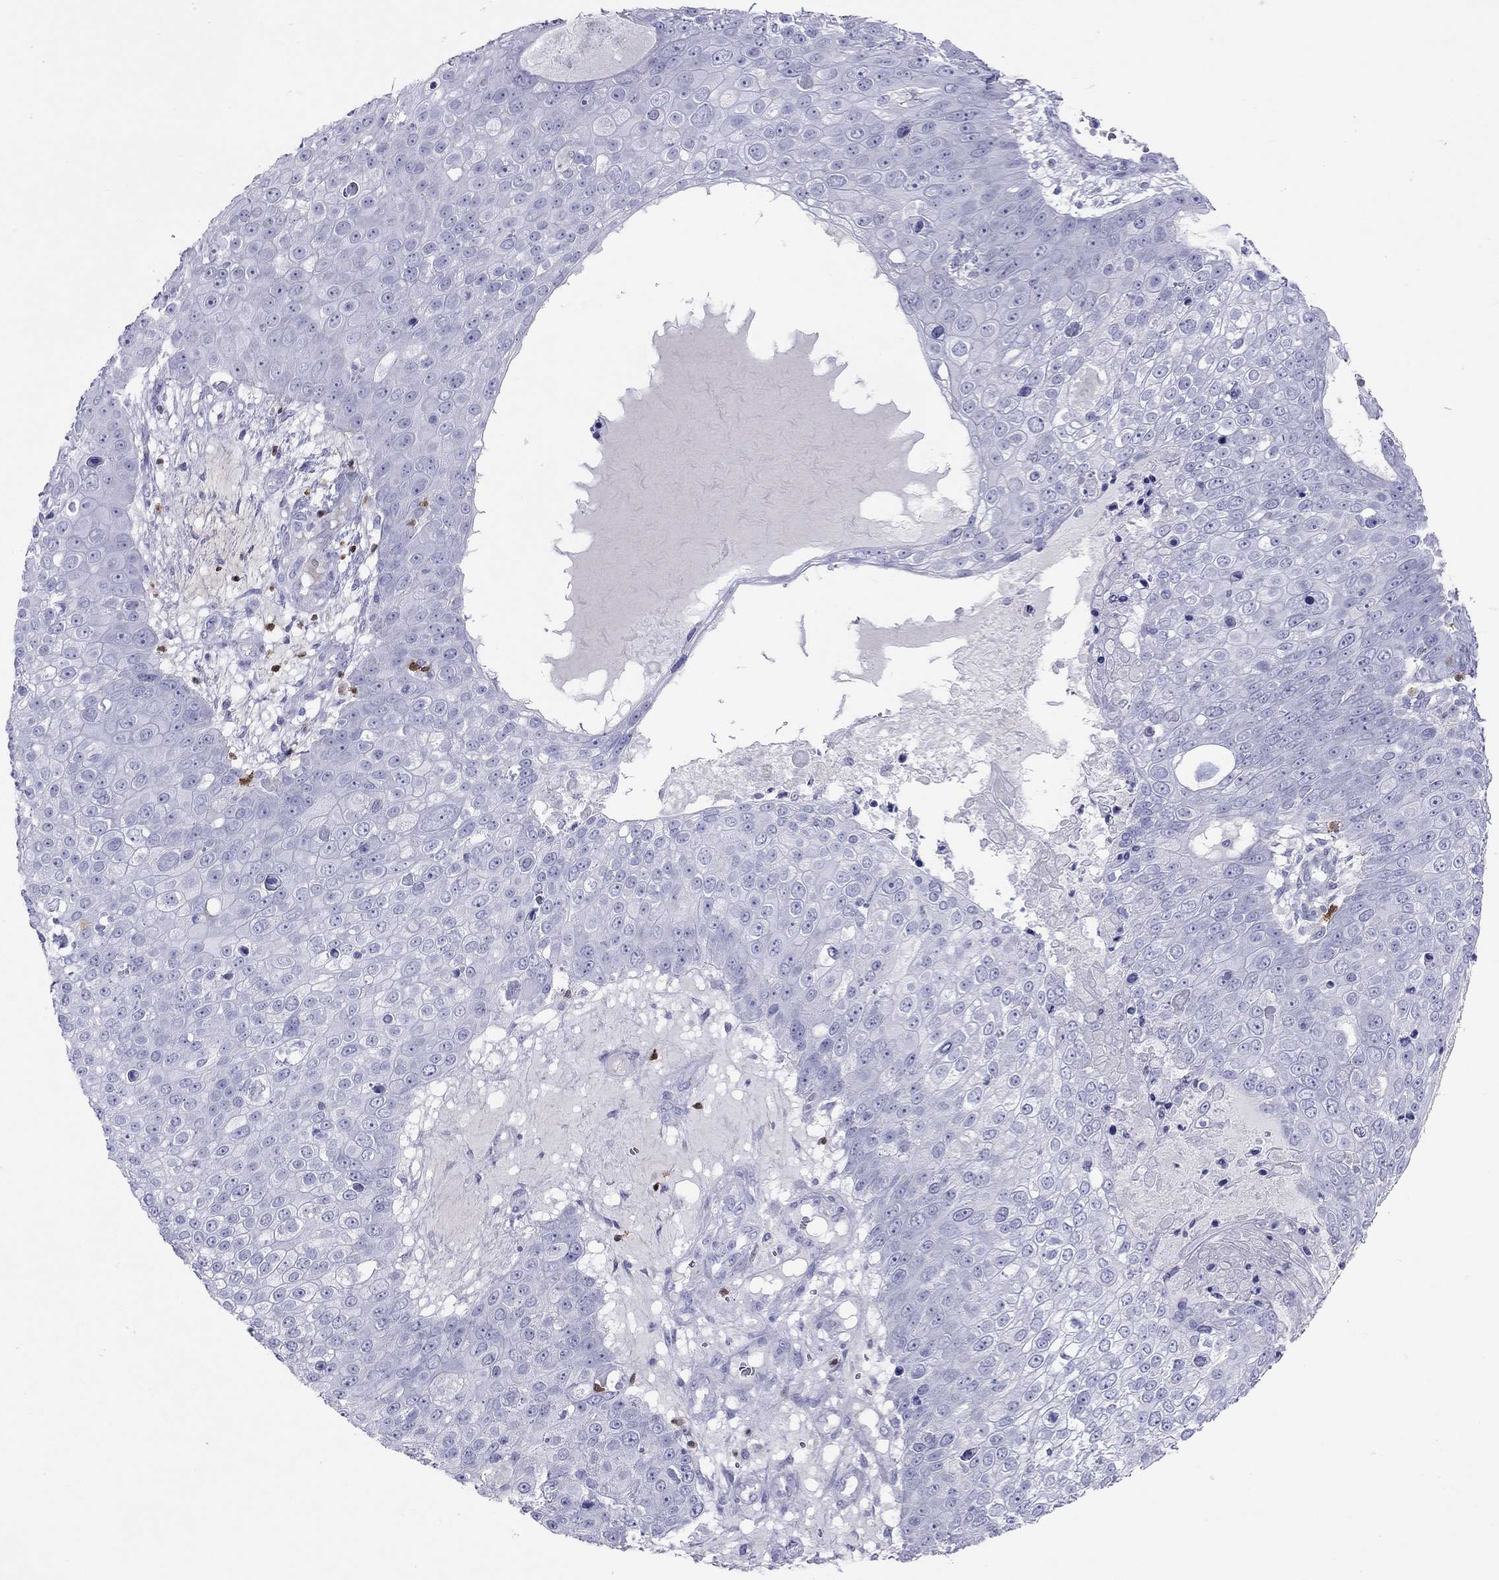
{"staining": {"intensity": "negative", "quantity": "none", "location": "none"}, "tissue": "skin cancer", "cell_type": "Tumor cells", "image_type": "cancer", "snomed": [{"axis": "morphology", "description": "Squamous cell carcinoma, NOS"}, {"axis": "topography", "description": "Skin"}], "caption": "Tumor cells are negative for brown protein staining in skin cancer.", "gene": "SH2D2A", "patient": {"sex": "male", "age": 71}}